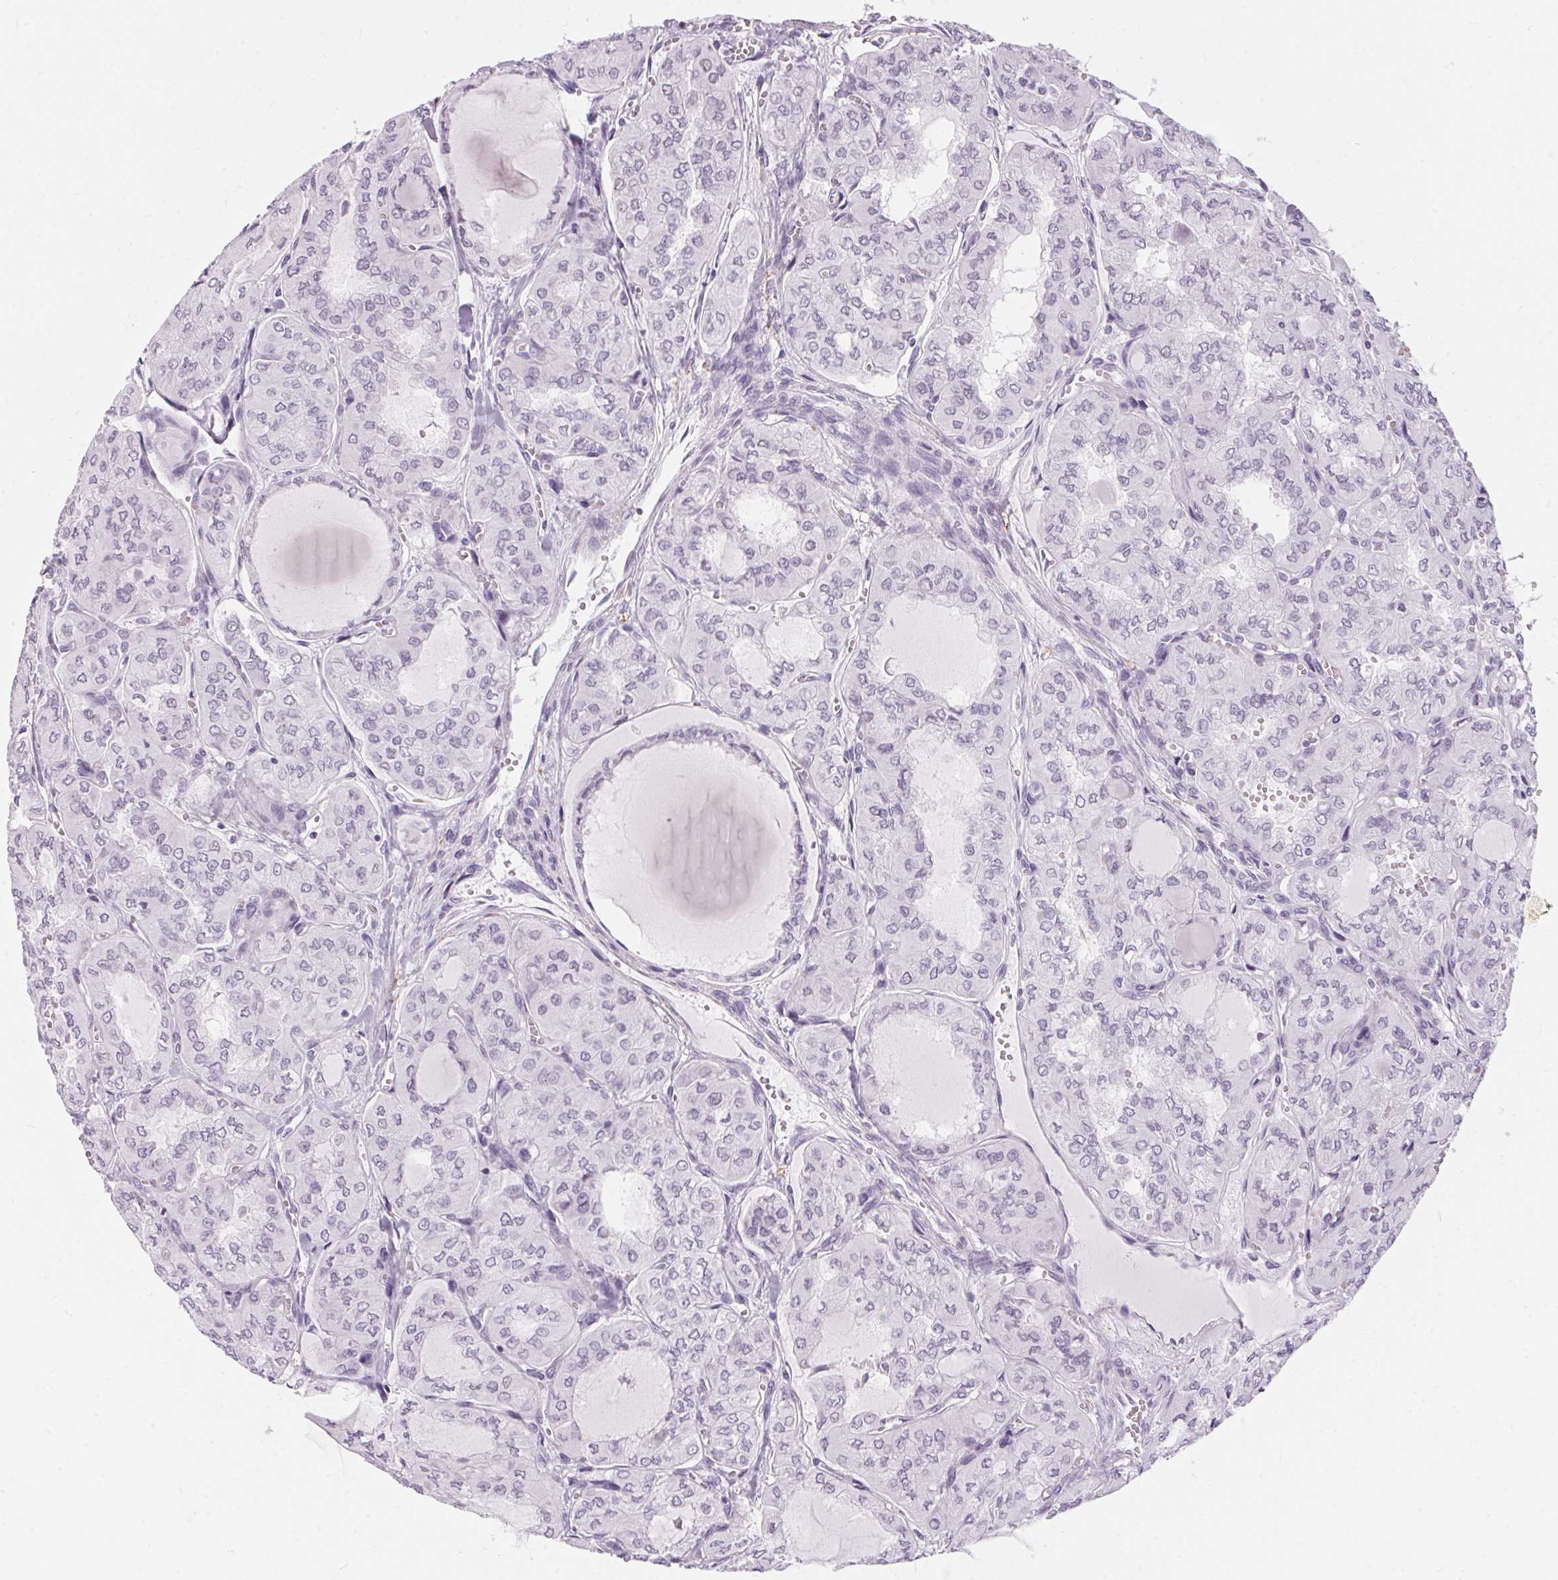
{"staining": {"intensity": "negative", "quantity": "none", "location": "none"}, "tissue": "thyroid cancer", "cell_type": "Tumor cells", "image_type": "cancer", "snomed": [{"axis": "morphology", "description": "Papillary adenocarcinoma, NOS"}, {"axis": "topography", "description": "Thyroid gland"}], "caption": "Immunohistochemistry of thyroid cancer (papillary adenocarcinoma) reveals no staining in tumor cells.", "gene": "CADPS", "patient": {"sex": "male", "age": 20}}